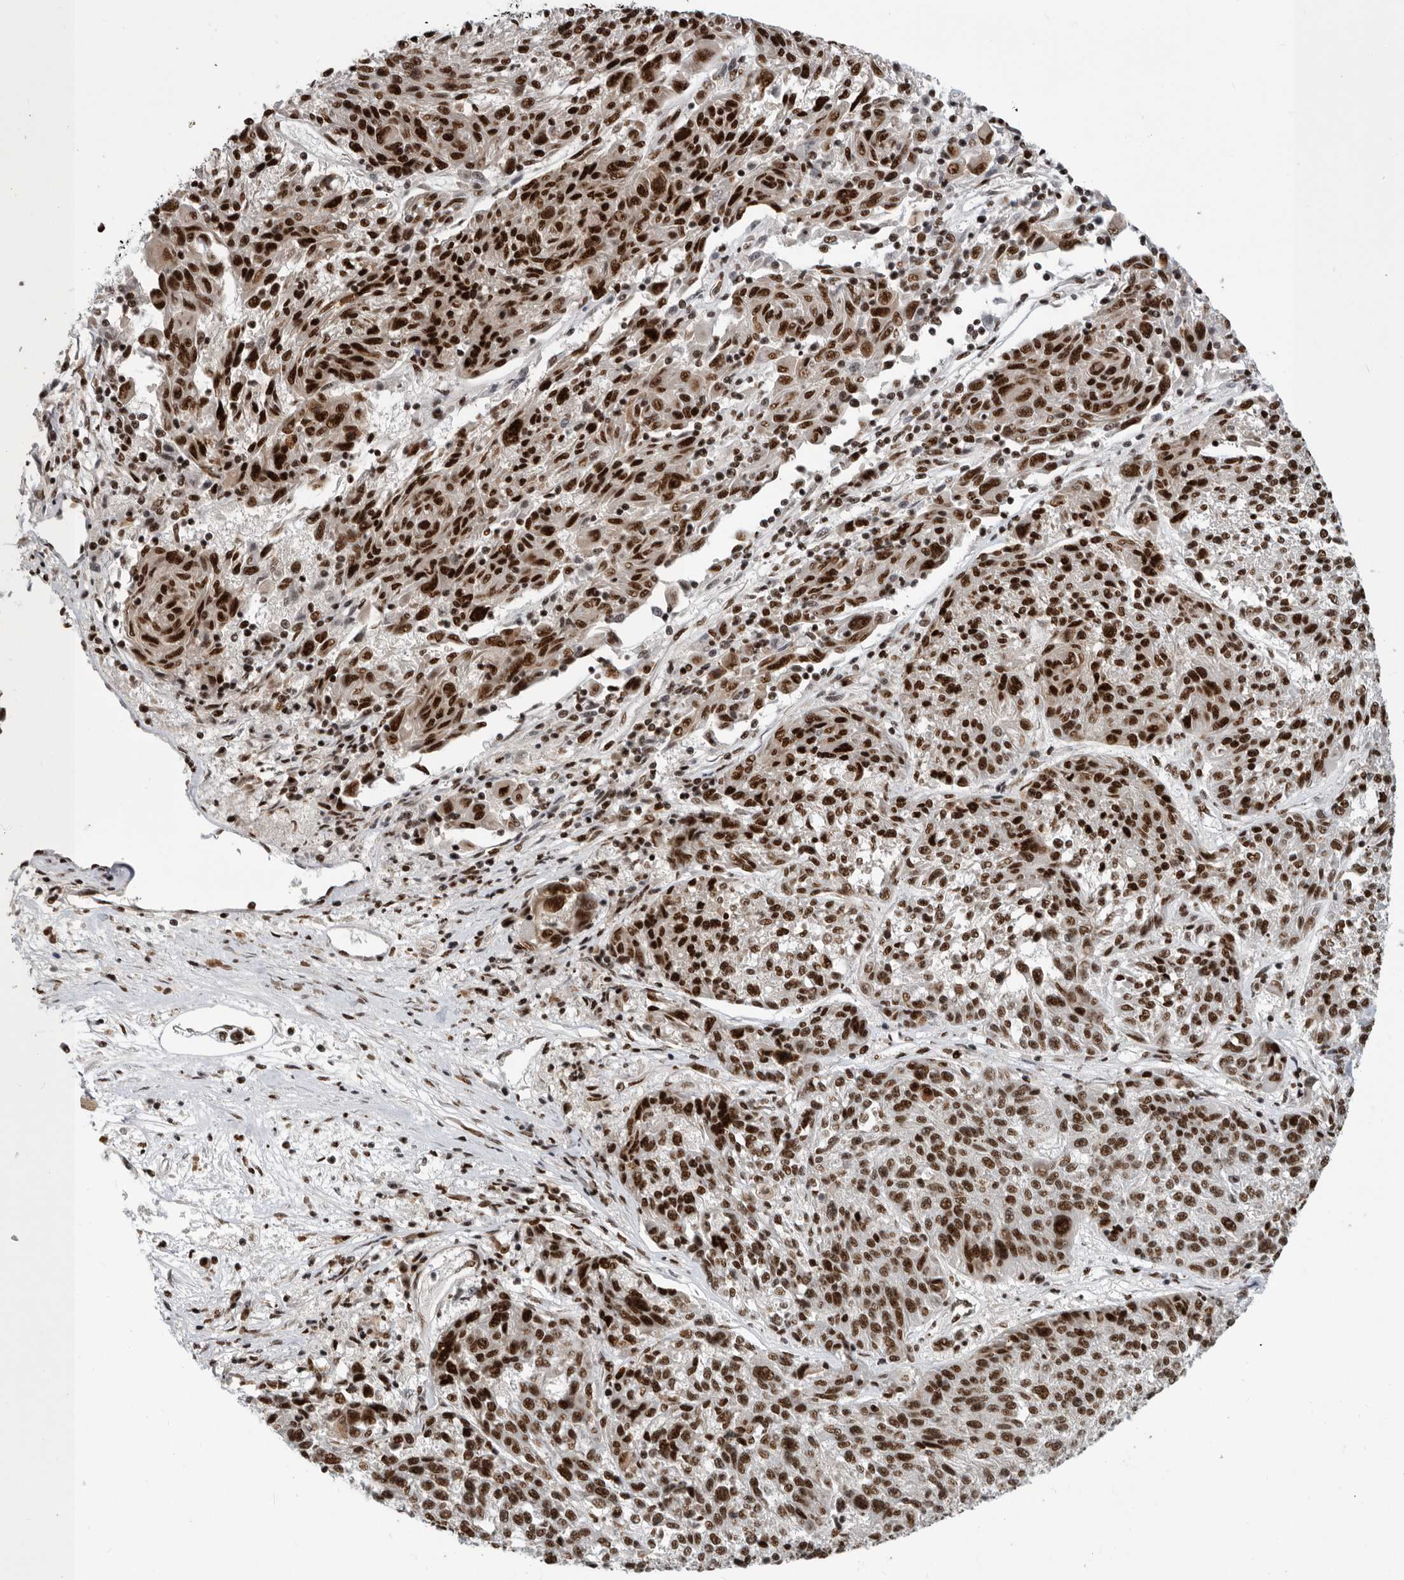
{"staining": {"intensity": "strong", "quantity": ">75%", "location": "nuclear"}, "tissue": "melanoma", "cell_type": "Tumor cells", "image_type": "cancer", "snomed": [{"axis": "morphology", "description": "Malignant melanoma, NOS"}, {"axis": "topography", "description": "Skin"}], "caption": "Brown immunohistochemical staining in malignant melanoma shows strong nuclear expression in about >75% of tumor cells.", "gene": "BCLAF1", "patient": {"sex": "male", "age": 53}}